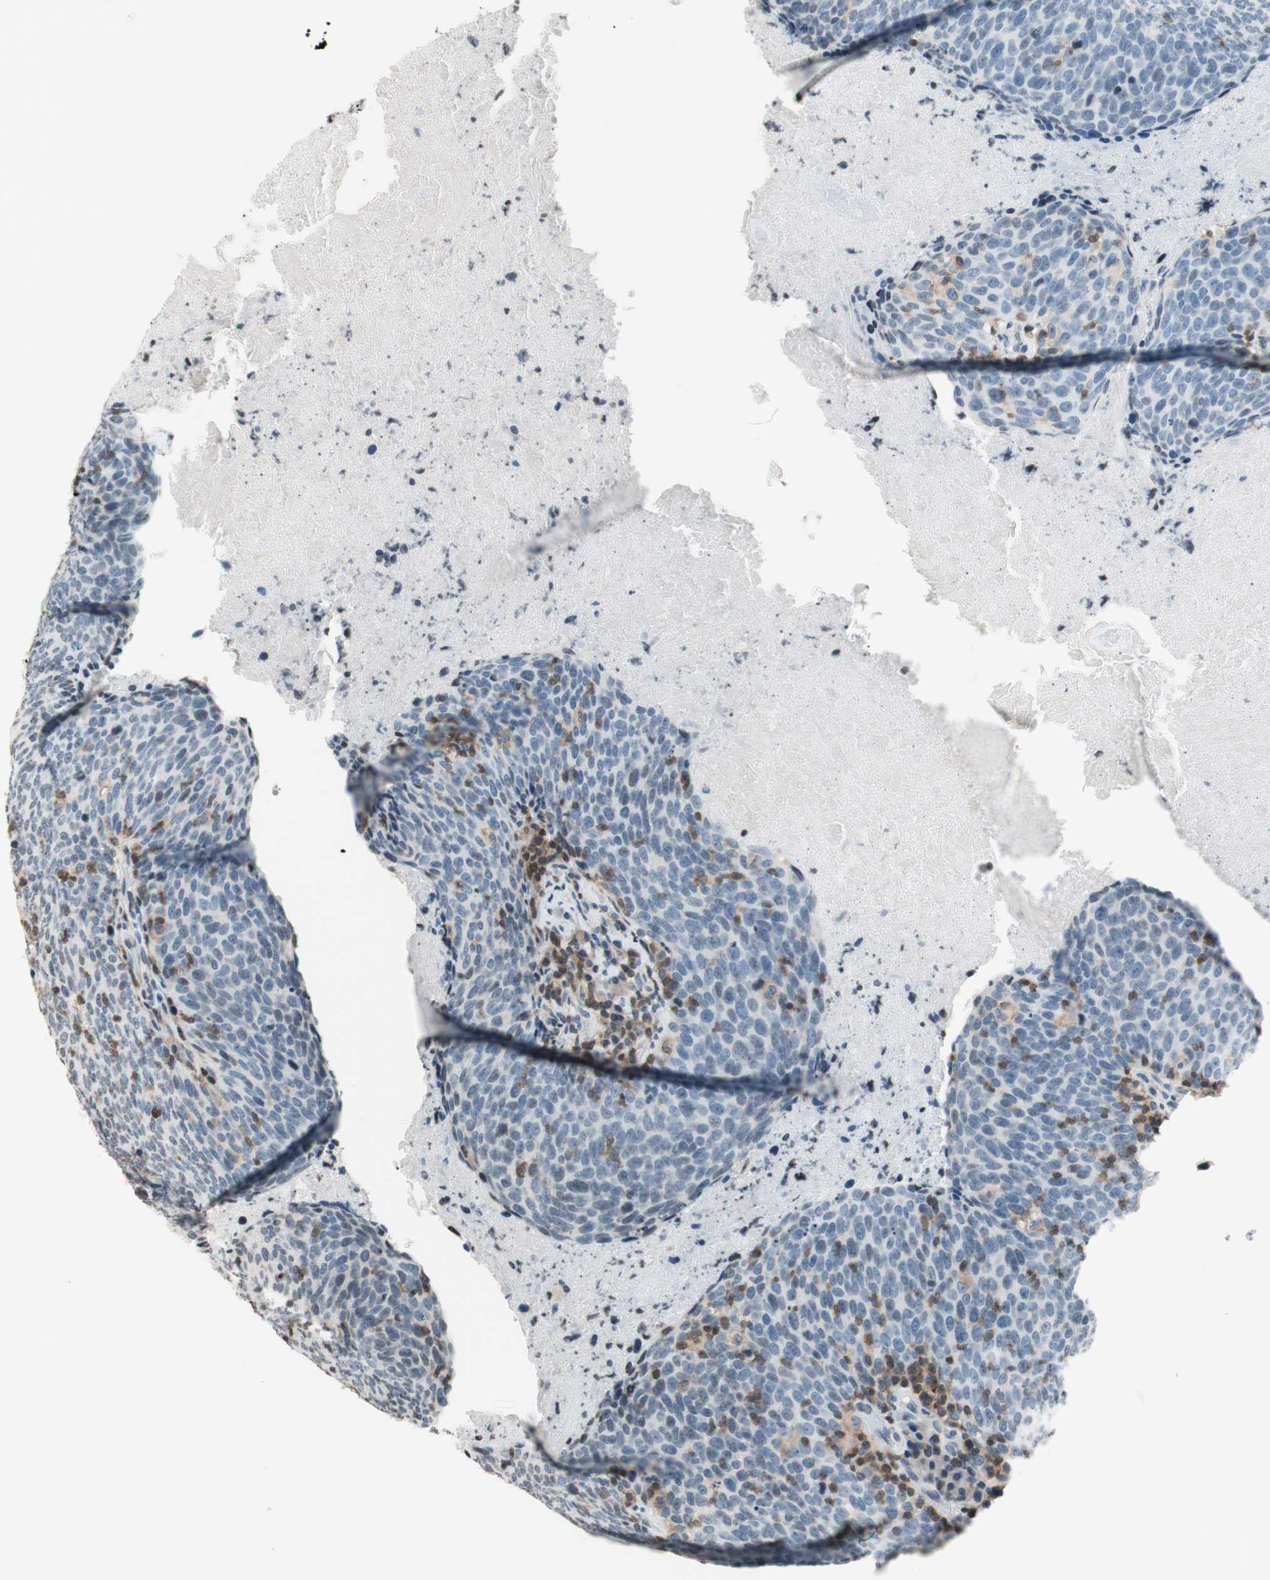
{"staining": {"intensity": "negative", "quantity": "none", "location": "none"}, "tissue": "head and neck cancer", "cell_type": "Tumor cells", "image_type": "cancer", "snomed": [{"axis": "morphology", "description": "Squamous cell carcinoma, NOS"}, {"axis": "morphology", "description": "Squamous cell carcinoma, metastatic, NOS"}, {"axis": "topography", "description": "Lymph node"}, {"axis": "topography", "description": "Head-Neck"}], "caption": "Human head and neck cancer (squamous cell carcinoma) stained for a protein using immunohistochemistry exhibits no expression in tumor cells.", "gene": "WIPF1", "patient": {"sex": "male", "age": 62}}